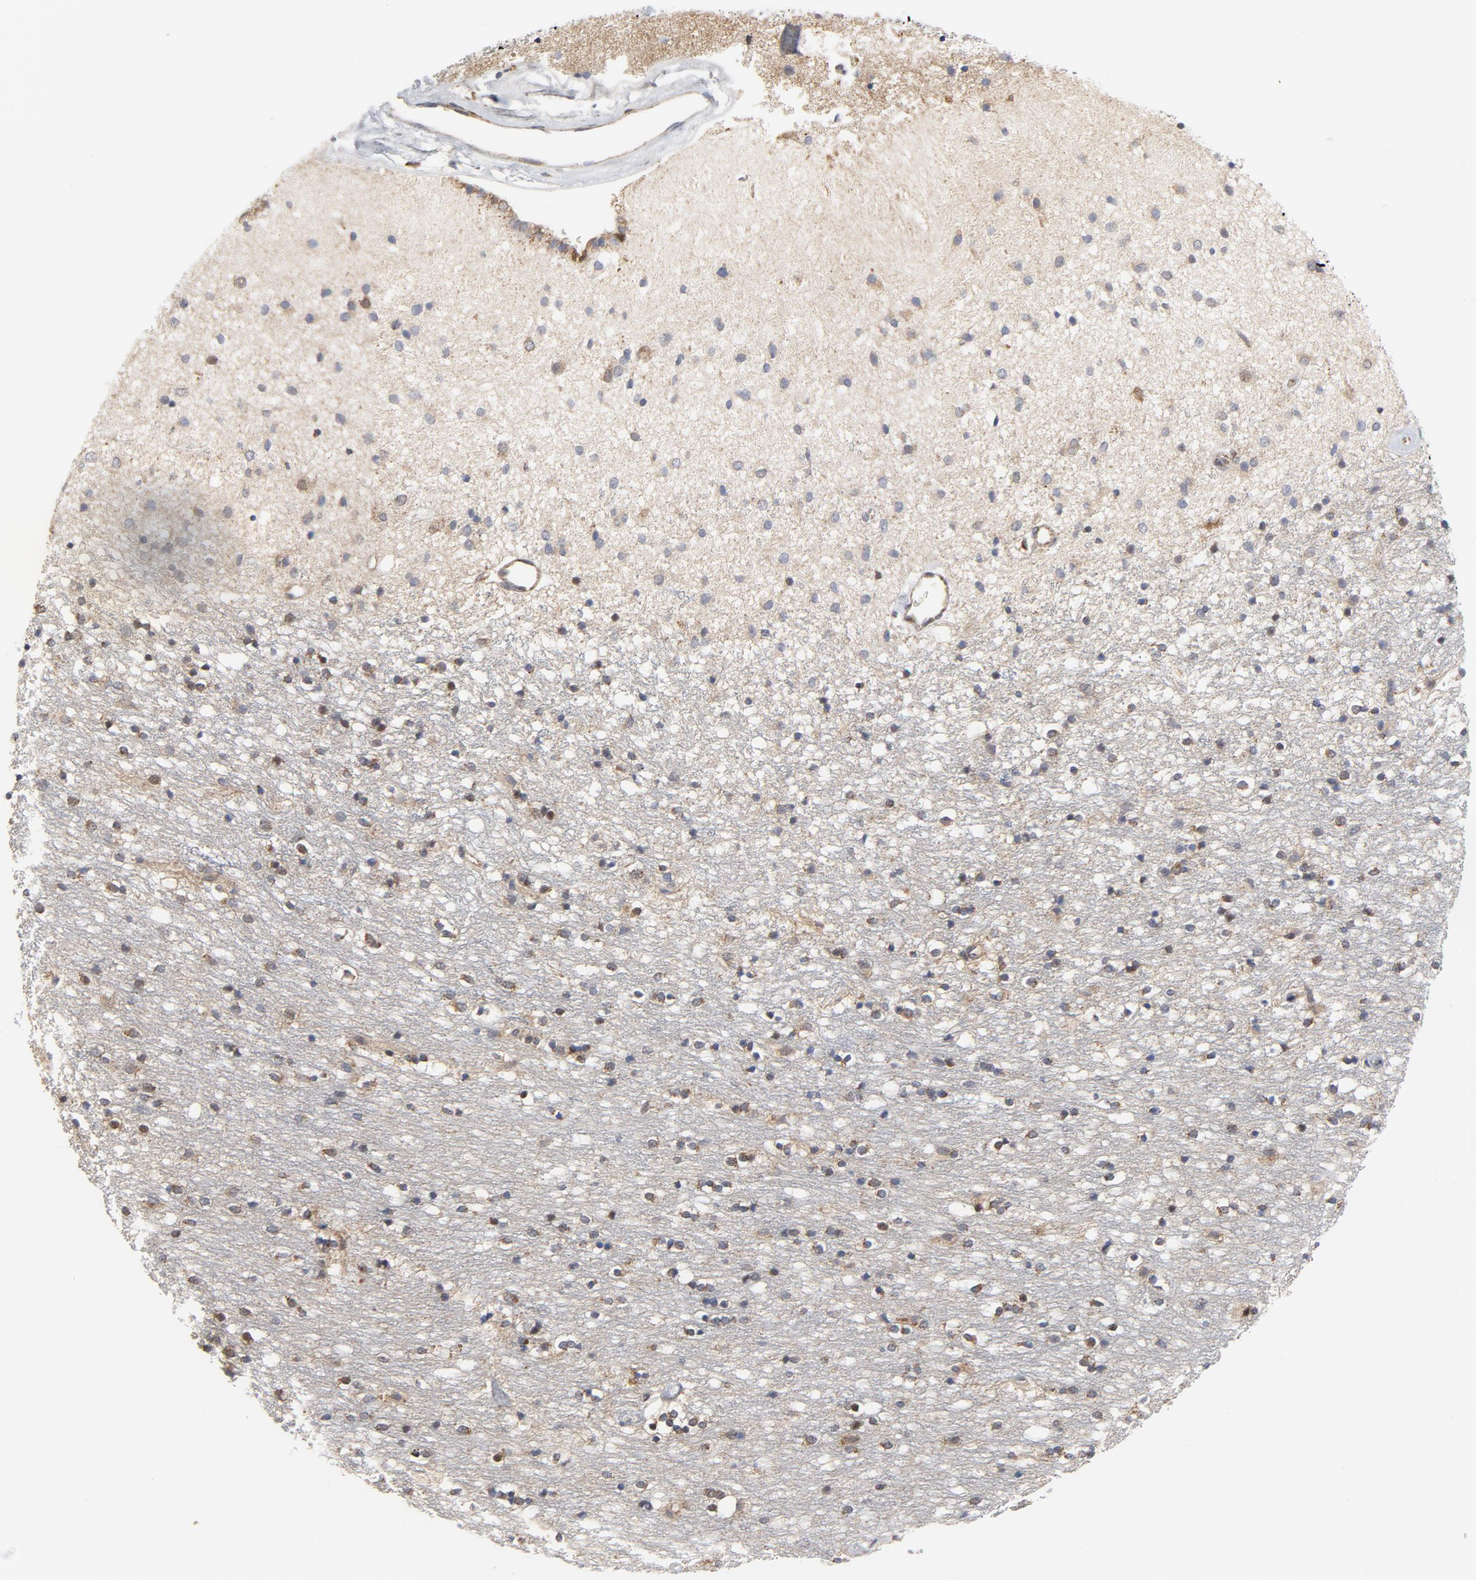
{"staining": {"intensity": "moderate", "quantity": "25%-75%", "location": "cytoplasmic/membranous"}, "tissue": "caudate", "cell_type": "Glial cells", "image_type": "normal", "snomed": [{"axis": "morphology", "description": "Normal tissue, NOS"}, {"axis": "topography", "description": "Lateral ventricle wall"}], "caption": "Caudate stained with immunohistochemistry (IHC) exhibits moderate cytoplasmic/membranous expression in approximately 25%-75% of glial cells. Using DAB (3,3'-diaminobenzidine) (brown) and hematoxylin (blue) stains, captured at high magnification using brightfield microscopy.", "gene": "RAPGEF4", "patient": {"sex": "female", "age": 54}}